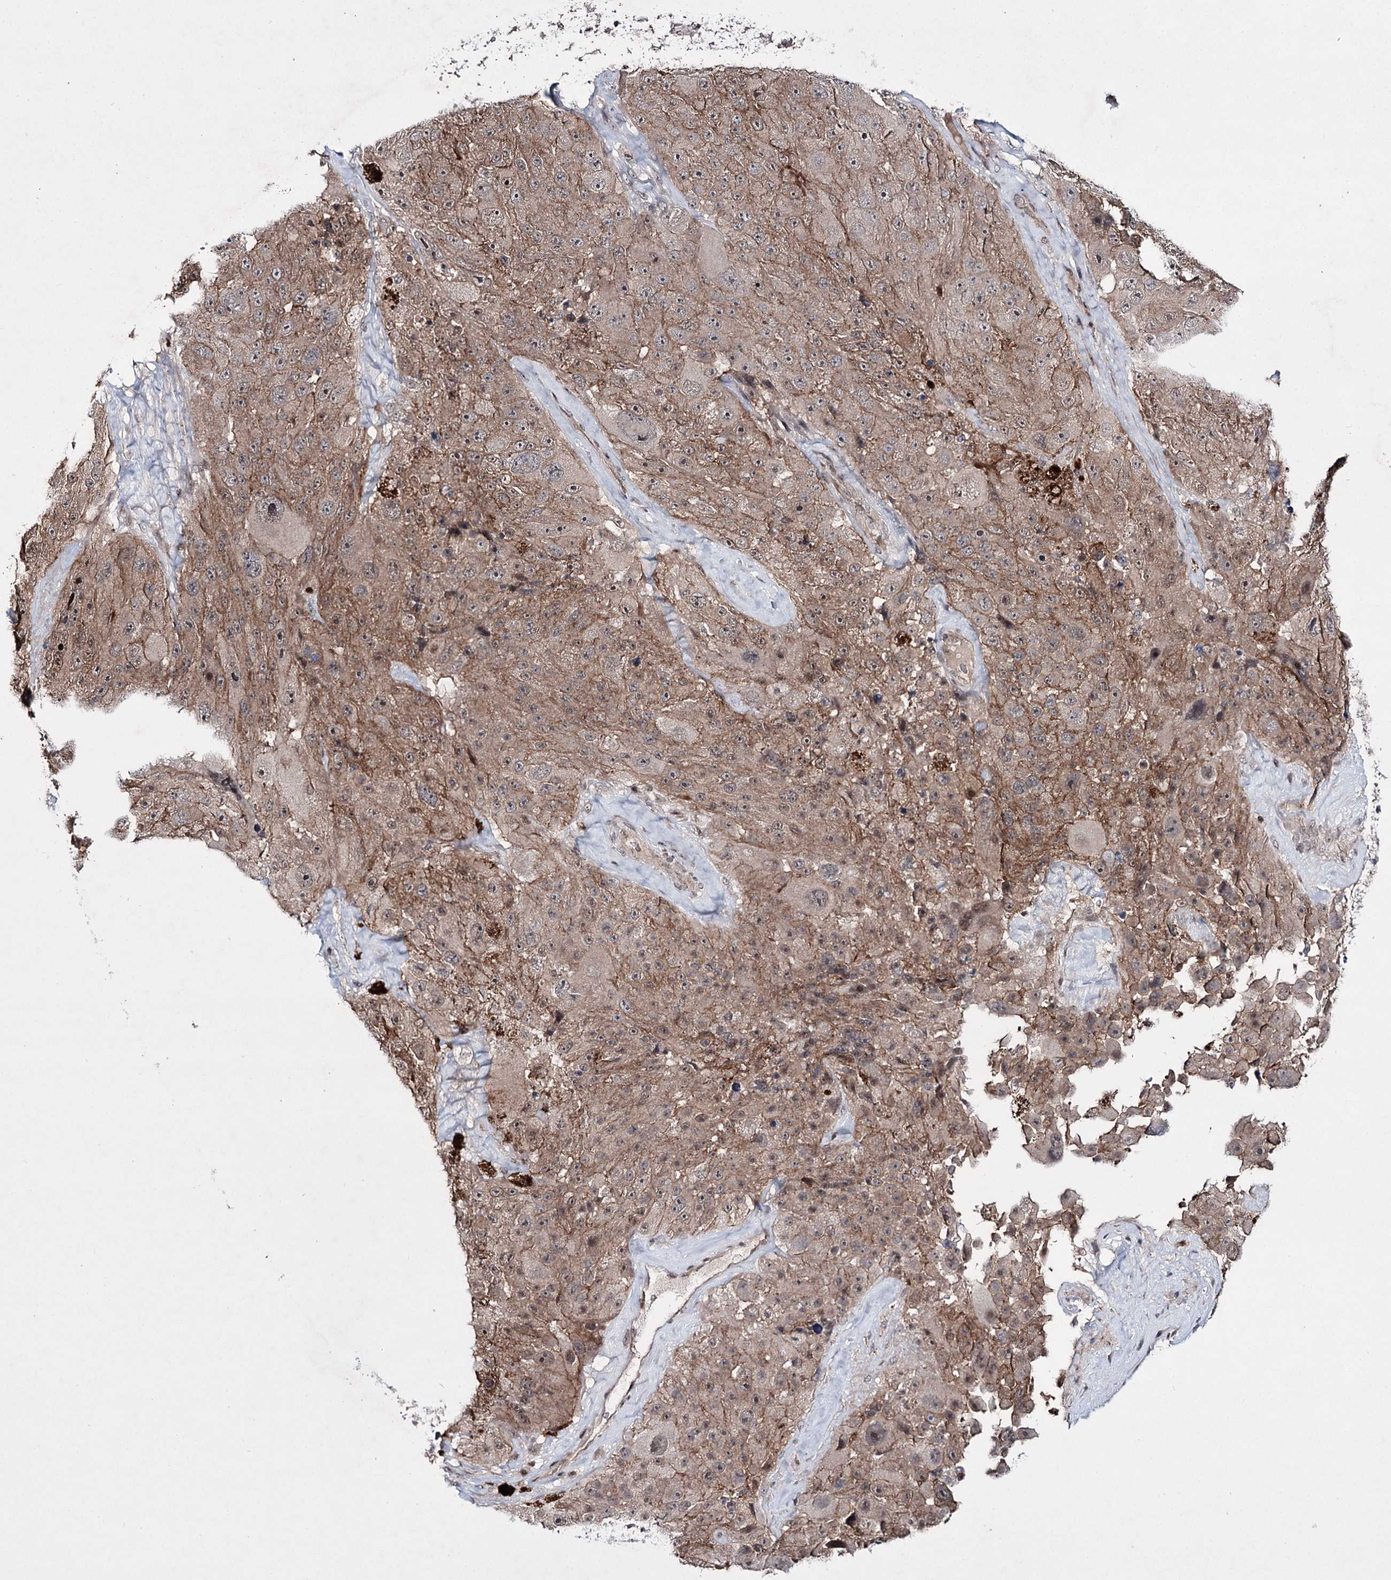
{"staining": {"intensity": "moderate", "quantity": ">75%", "location": "cytoplasmic/membranous"}, "tissue": "melanoma", "cell_type": "Tumor cells", "image_type": "cancer", "snomed": [{"axis": "morphology", "description": "Malignant melanoma, Metastatic site"}, {"axis": "topography", "description": "Lymph node"}], "caption": "Protein staining displays moderate cytoplasmic/membranous expression in about >75% of tumor cells in melanoma. The staining was performed using DAB (3,3'-diaminobenzidine) to visualize the protein expression in brown, while the nuclei were stained in blue with hematoxylin (Magnification: 20x).", "gene": "HOXC11", "patient": {"sex": "male", "age": 62}}